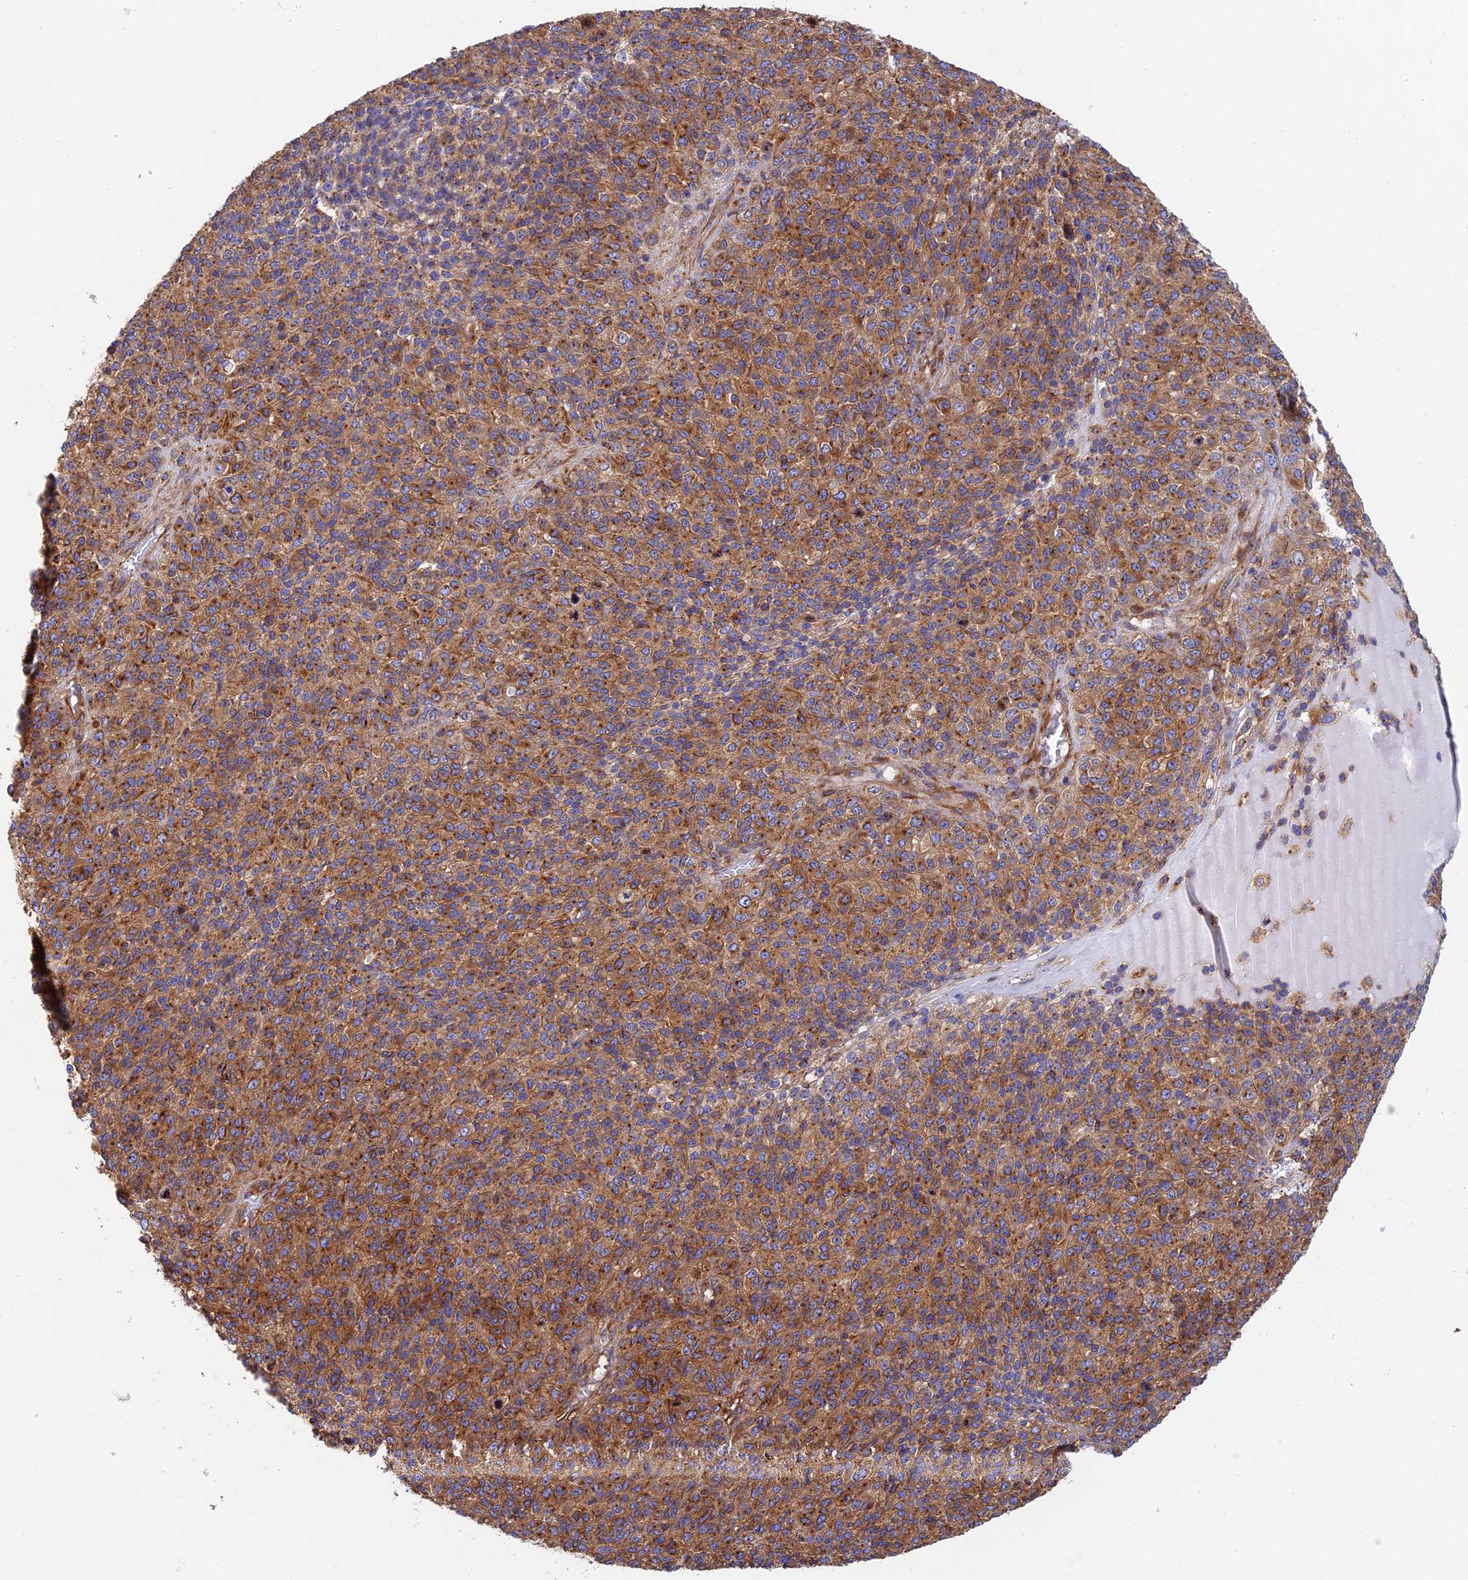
{"staining": {"intensity": "strong", "quantity": ">75%", "location": "cytoplasmic/membranous"}, "tissue": "melanoma", "cell_type": "Tumor cells", "image_type": "cancer", "snomed": [{"axis": "morphology", "description": "Malignant melanoma, Metastatic site"}, {"axis": "topography", "description": "Brain"}], "caption": "Human melanoma stained with a brown dye displays strong cytoplasmic/membranous positive positivity in about >75% of tumor cells.", "gene": "DCTN2", "patient": {"sex": "female", "age": 56}}